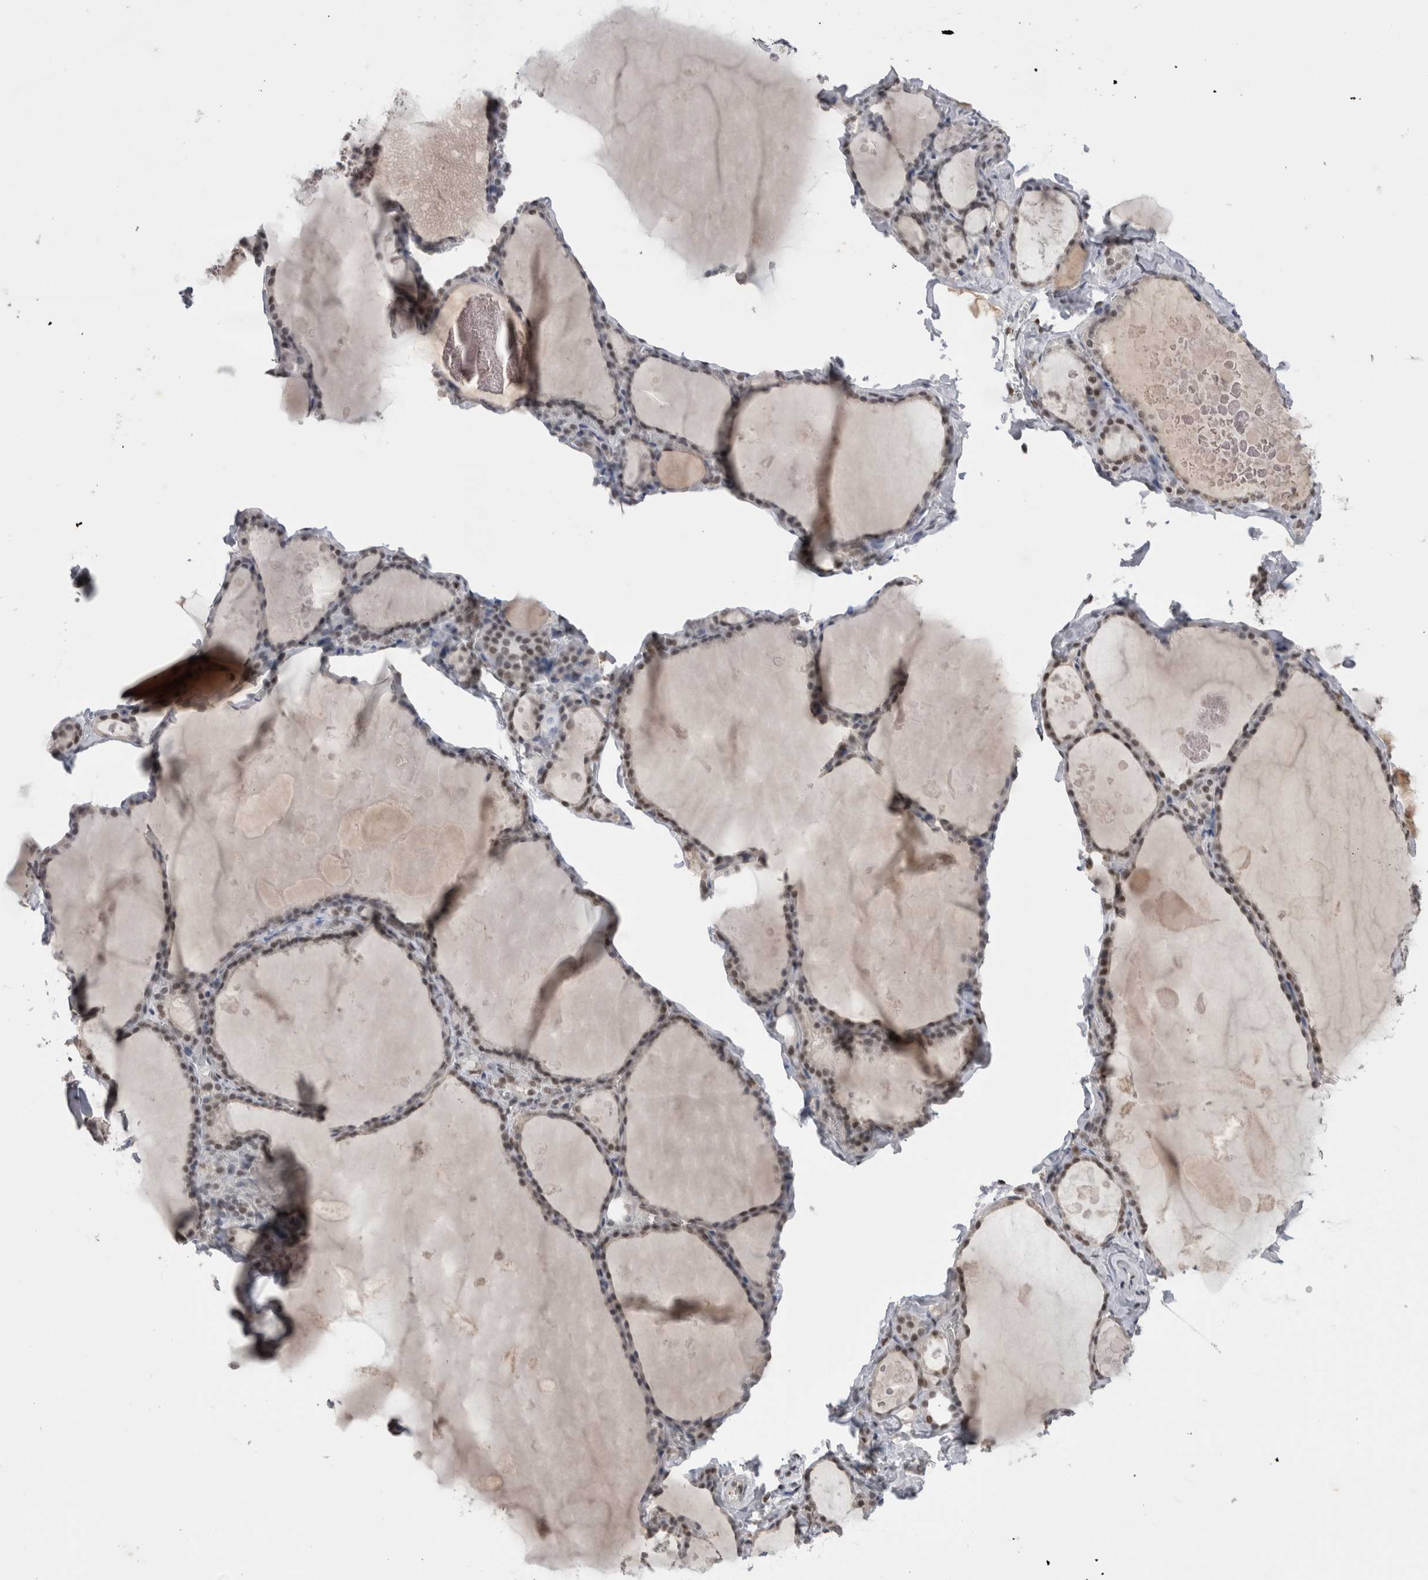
{"staining": {"intensity": "weak", "quantity": "25%-75%", "location": "nuclear"}, "tissue": "thyroid gland", "cell_type": "Glandular cells", "image_type": "normal", "snomed": [{"axis": "morphology", "description": "Normal tissue, NOS"}, {"axis": "topography", "description": "Thyroid gland"}], "caption": "Immunohistochemical staining of unremarkable human thyroid gland displays low levels of weak nuclear expression in about 25%-75% of glandular cells. Immunohistochemistry (ihc) stains the protein of interest in brown and the nuclei are stained blue.", "gene": "DAXX", "patient": {"sex": "male", "age": 56}}